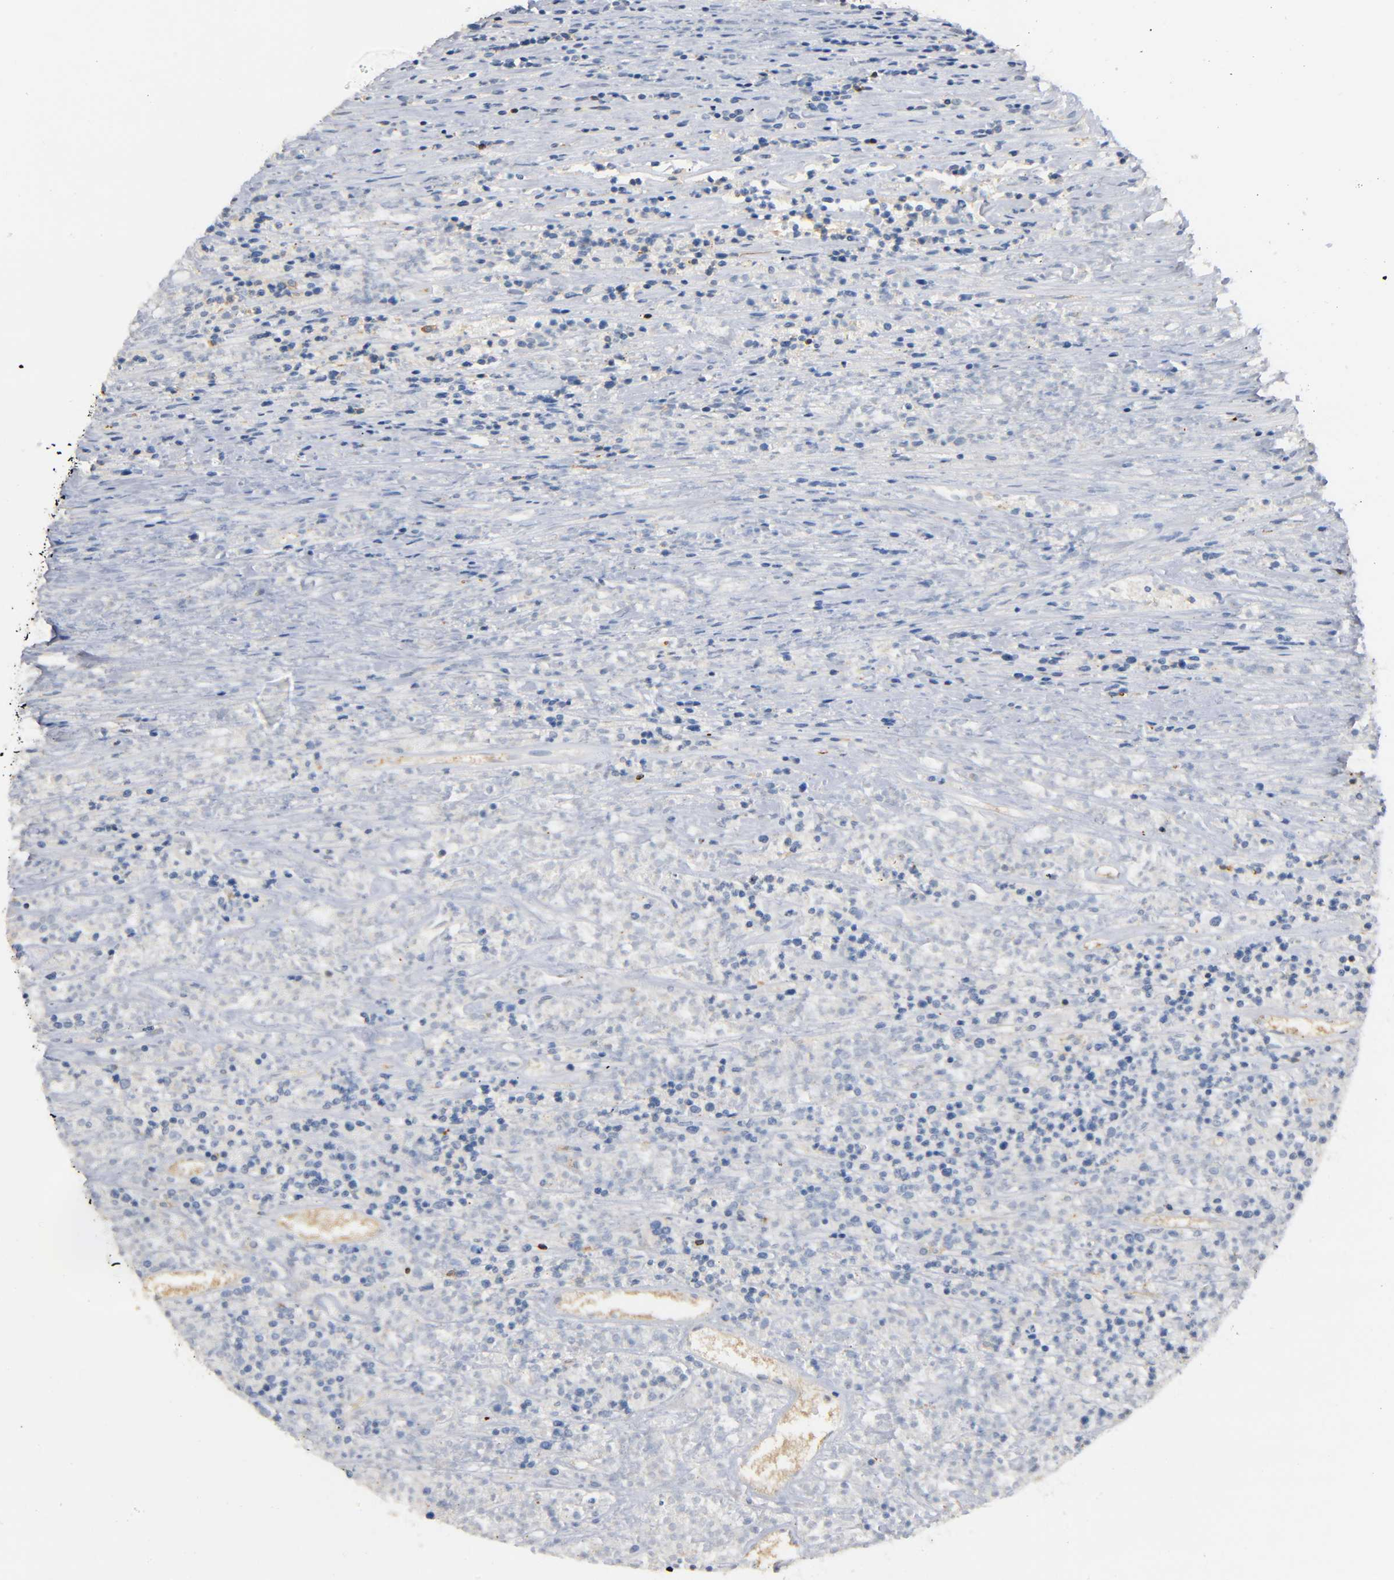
{"staining": {"intensity": "weak", "quantity": "<25%", "location": "cytoplasmic/membranous"}, "tissue": "lymphoma", "cell_type": "Tumor cells", "image_type": "cancer", "snomed": [{"axis": "morphology", "description": "Malignant lymphoma, non-Hodgkin's type, High grade"}, {"axis": "topography", "description": "Lymph node"}], "caption": "An image of human malignant lymphoma, non-Hodgkin's type (high-grade) is negative for staining in tumor cells. (Stains: DAB IHC with hematoxylin counter stain, Microscopy: brightfield microscopy at high magnification).", "gene": "CAPN10", "patient": {"sex": "female", "age": 73}}